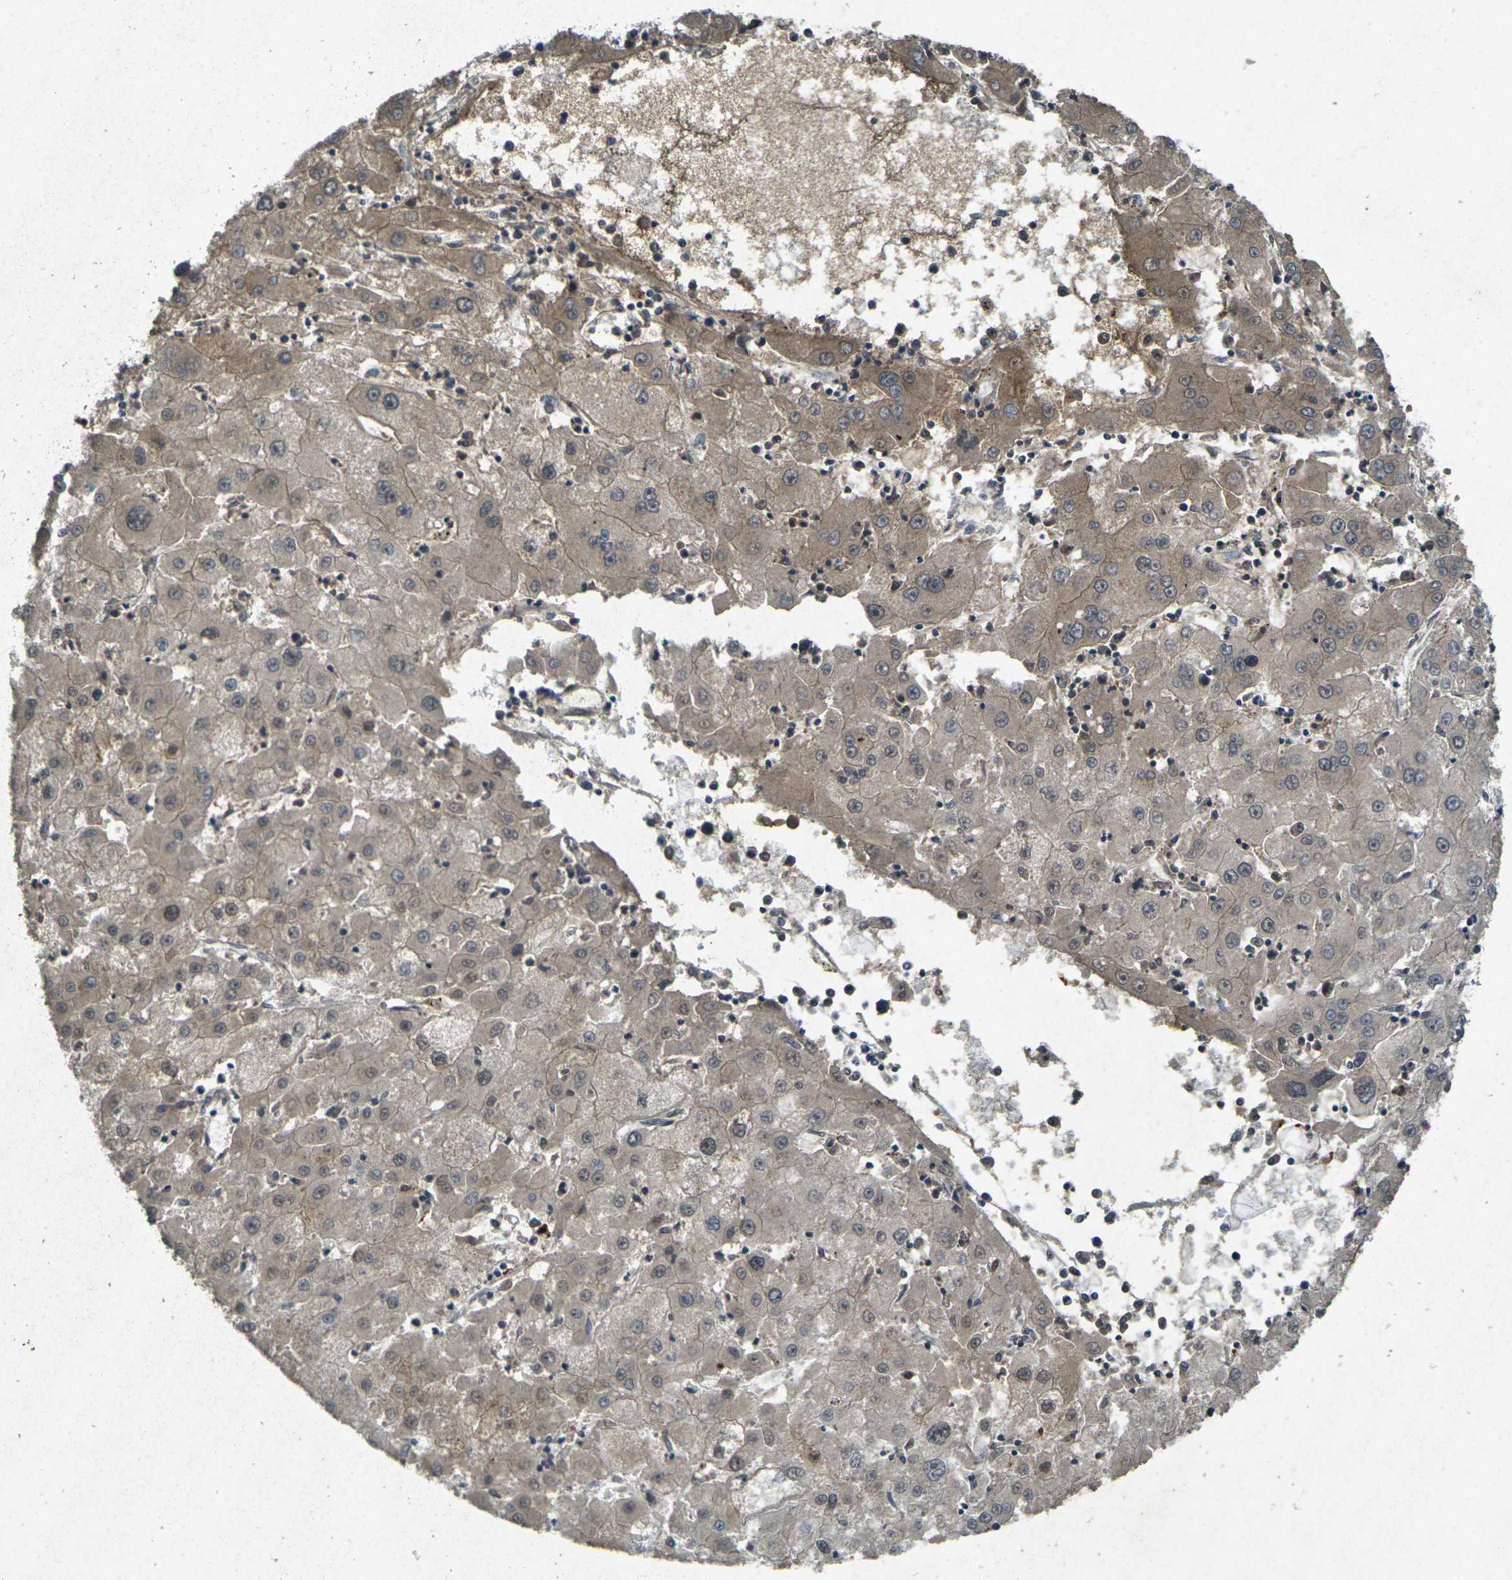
{"staining": {"intensity": "moderate", "quantity": "25%-75%", "location": "cytoplasmic/membranous"}, "tissue": "liver cancer", "cell_type": "Tumor cells", "image_type": "cancer", "snomed": [{"axis": "morphology", "description": "Carcinoma, Hepatocellular, NOS"}, {"axis": "topography", "description": "Liver"}], "caption": "A photomicrograph showing moderate cytoplasmic/membranous positivity in approximately 25%-75% of tumor cells in liver cancer, as visualized by brown immunohistochemical staining.", "gene": "RGMA", "patient": {"sex": "male", "age": 72}}